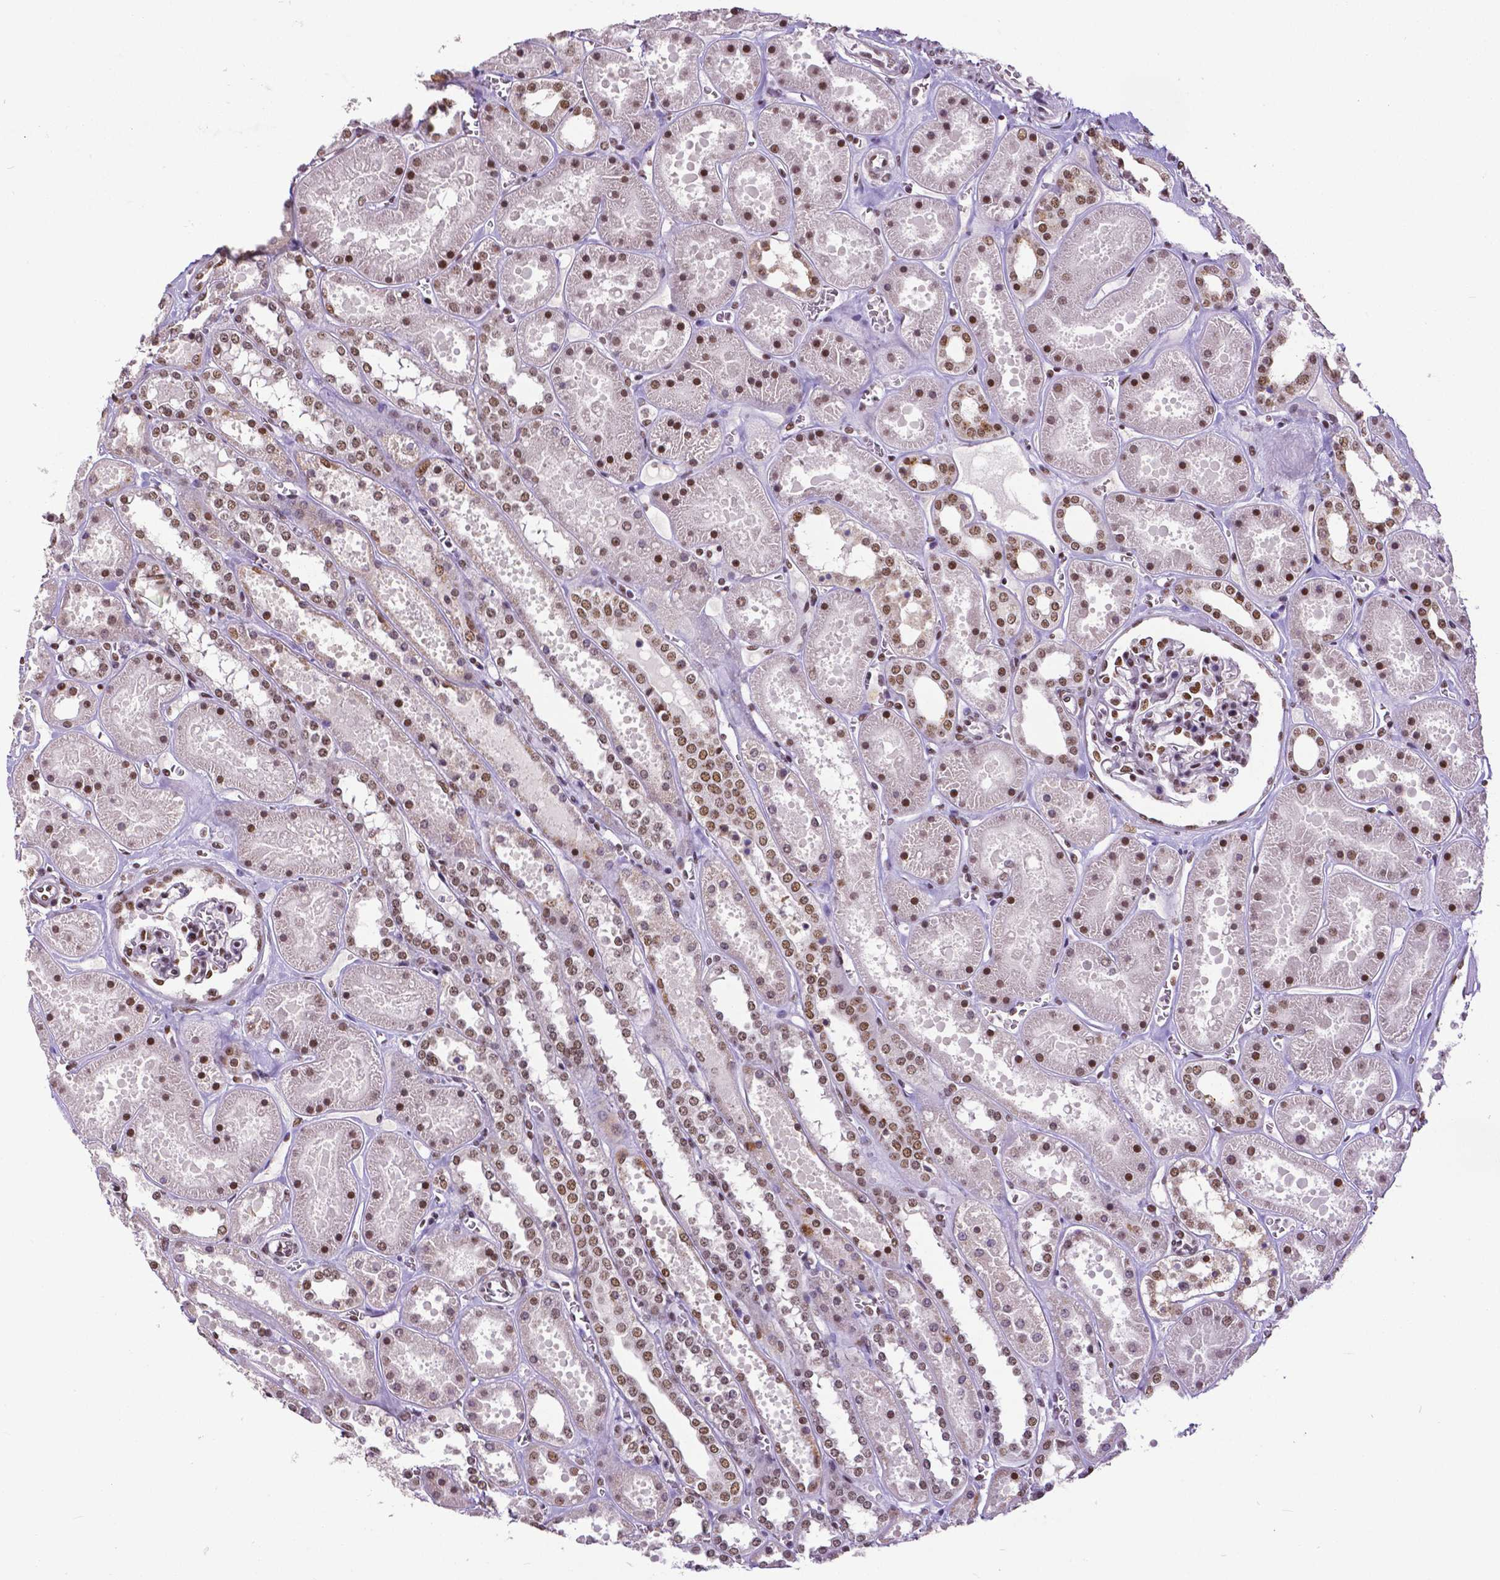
{"staining": {"intensity": "strong", "quantity": "25%-75%", "location": "nuclear"}, "tissue": "kidney", "cell_type": "Cells in glomeruli", "image_type": "normal", "snomed": [{"axis": "morphology", "description": "Normal tissue, NOS"}, {"axis": "topography", "description": "Kidney"}], "caption": "Strong nuclear positivity for a protein is present in approximately 25%-75% of cells in glomeruli of normal kidney using immunohistochemistry (IHC).", "gene": "ATRX", "patient": {"sex": "female", "age": 41}}